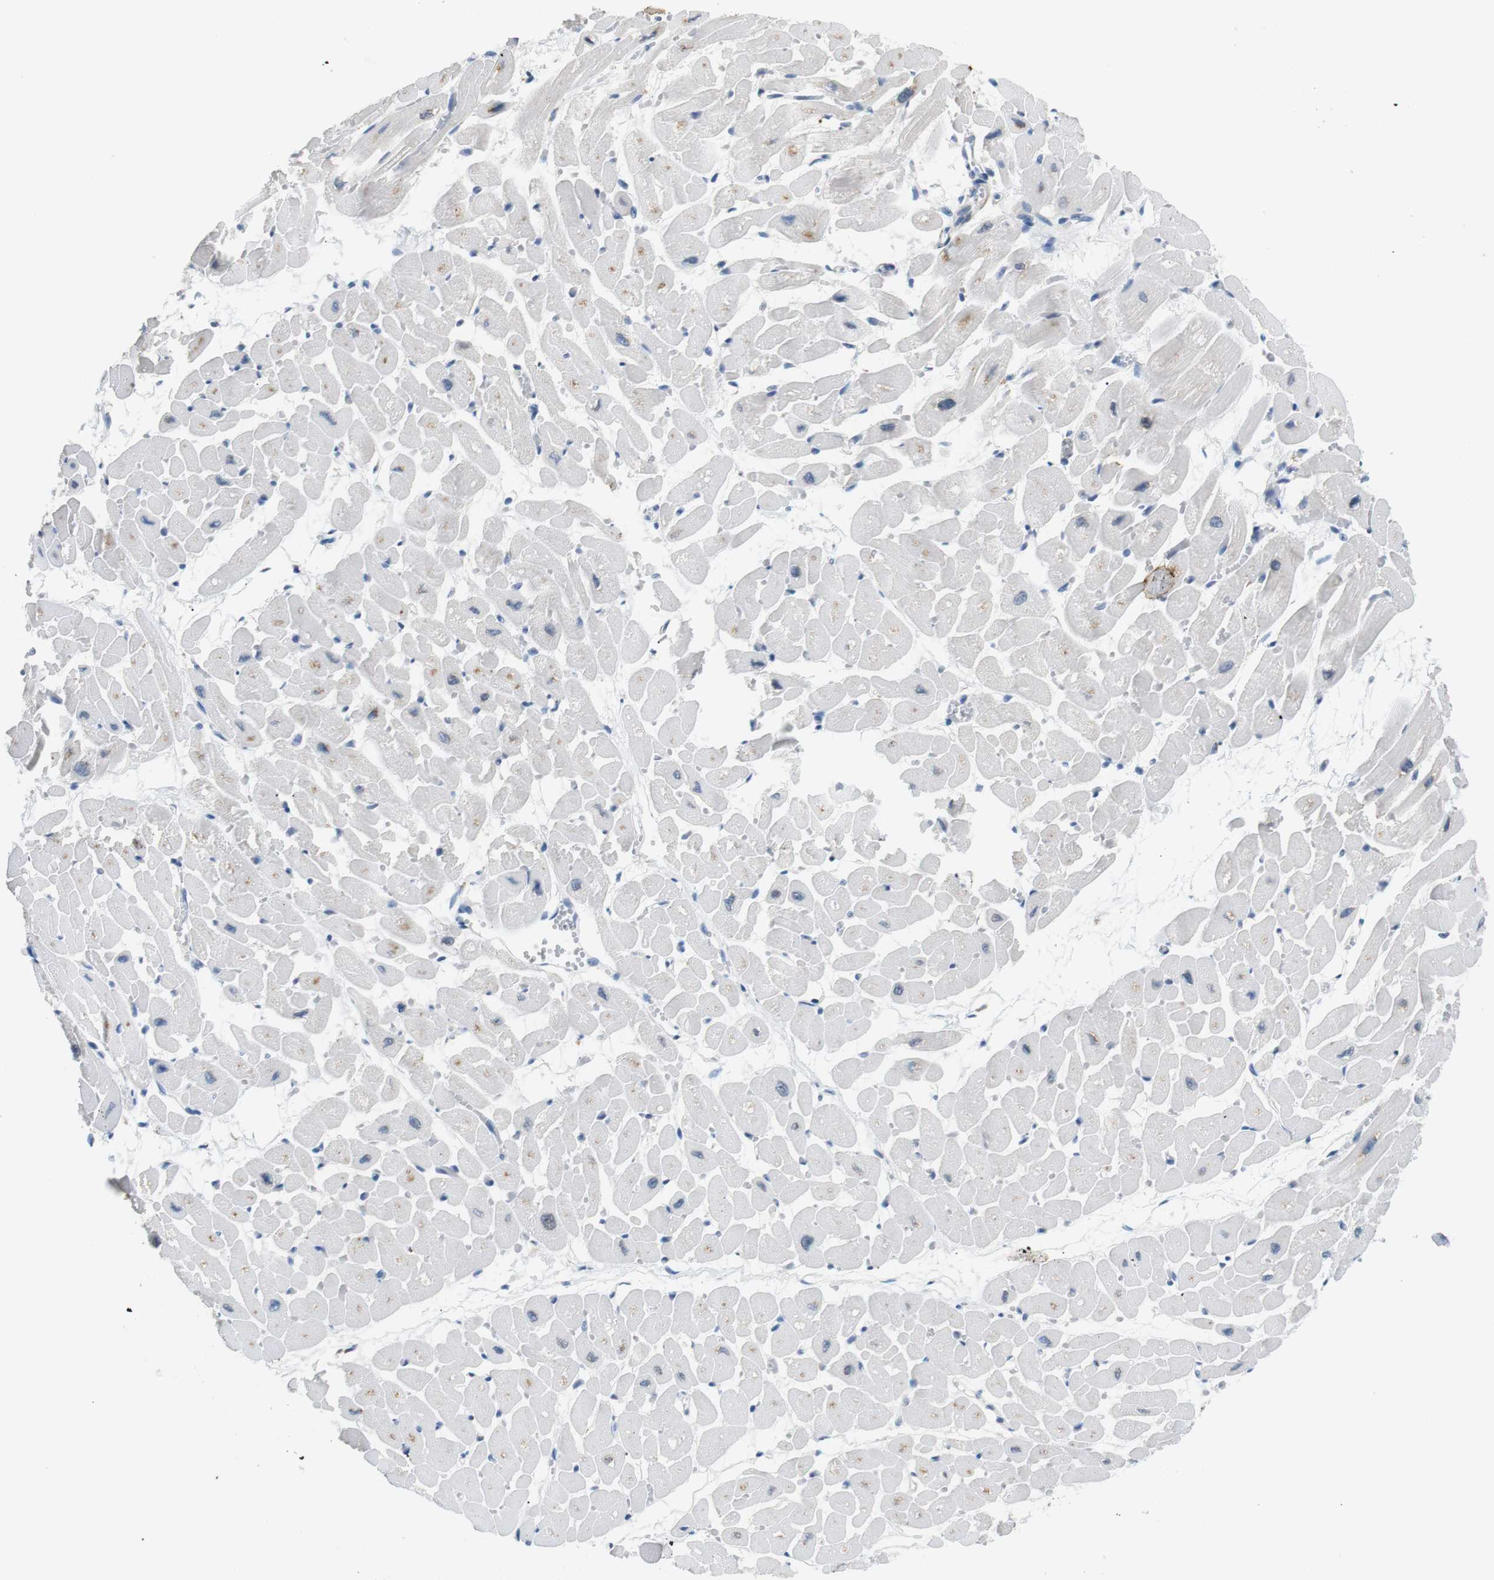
{"staining": {"intensity": "moderate", "quantity": "25%-75%", "location": "cytoplasmic/membranous"}, "tissue": "heart muscle", "cell_type": "Cardiomyocytes", "image_type": "normal", "snomed": [{"axis": "morphology", "description": "Normal tissue, NOS"}, {"axis": "topography", "description": "Heart"}], "caption": "IHC (DAB (3,3'-diaminobenzidine)) staining of unremarkable human heart muscle displays moderate cytoplasmic/membranous protein positivity in approximately 25%-75% of cardiomyocytes.", "gene": "UNC5CL", "patient": {"sex": "male", "age": 45}}